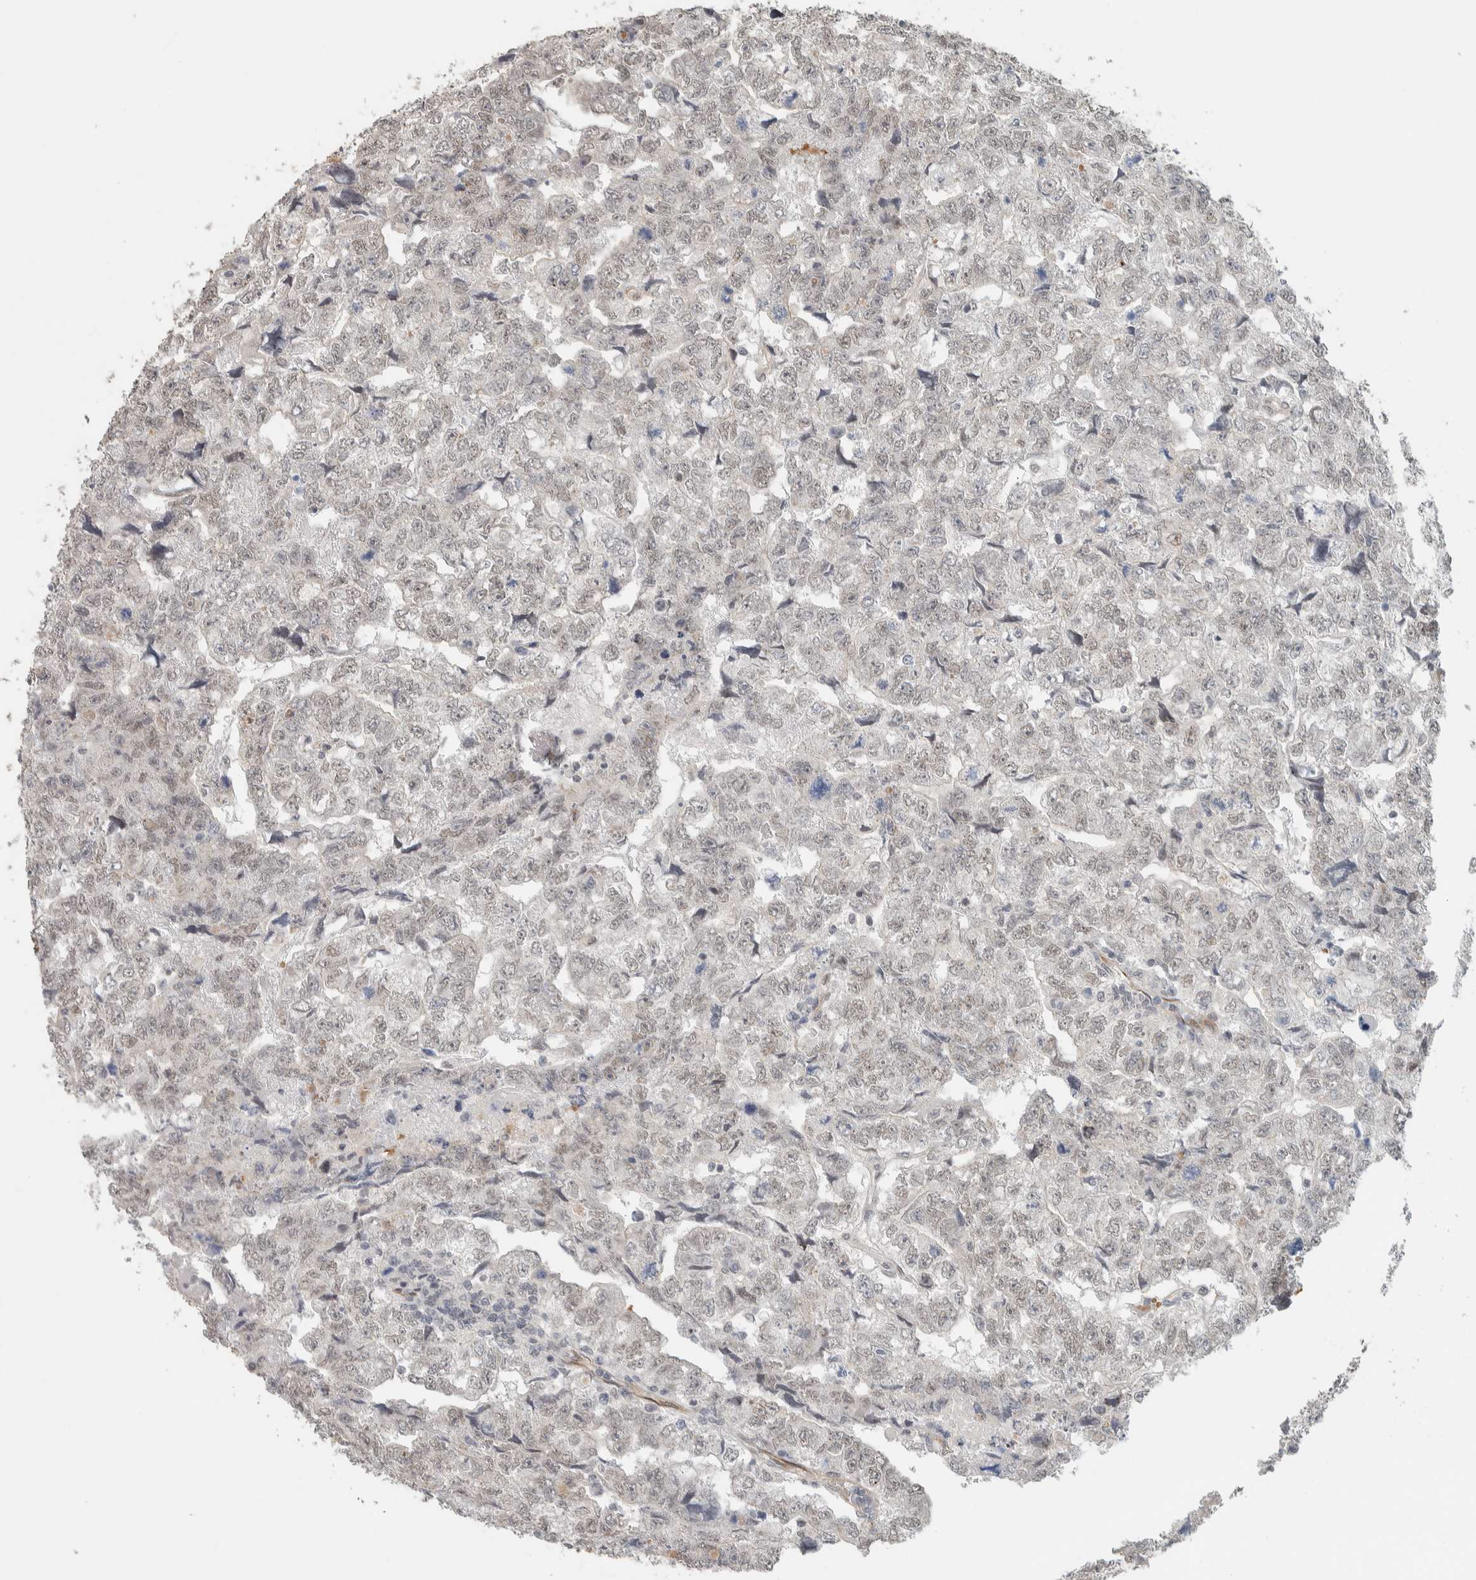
{"staining": {"intensity": "weak", "quantity": ">75%", "location": "nuclear"}, "tissue": "testis cancer", "cell_type": "Tumor cells", "image_type": "cancer", "snomed": [{"axis": "morphology", "description": "Carcinoma, Embryonal, NOS"}, {"axis": "topography", "description": "Testis"}], "caption": "Testis embryonal carcinoma tissue reveals weak nuclear expression in approximately >75% of tumor cells", "gene": "ZBTB2", "patient": {"sex": "male", "age": 36}}